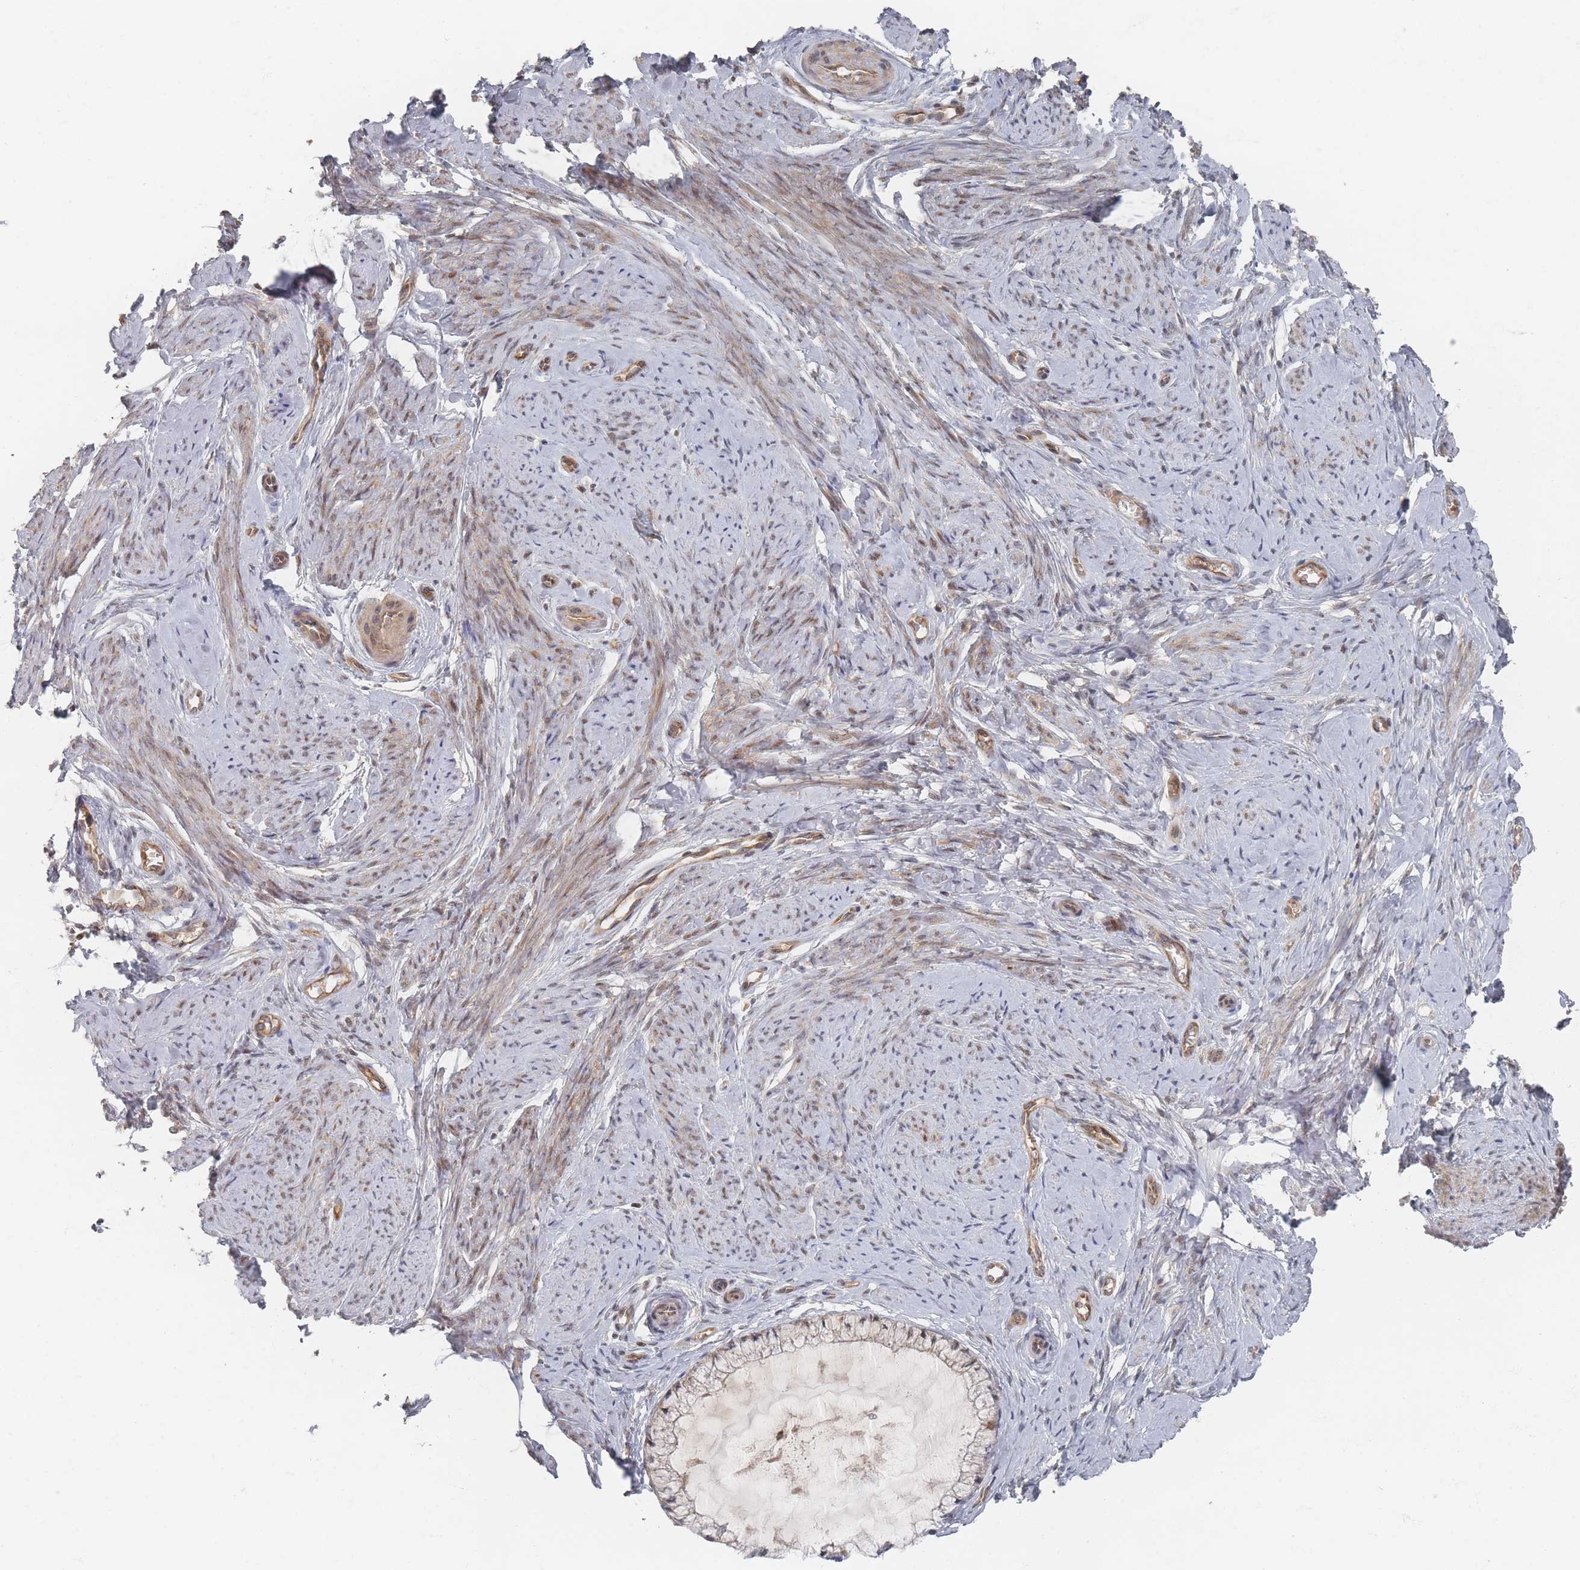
{"staining": {"intensity": "weak", "quantity": "25%-75%", "location": "cytoplasmic/membranous,nuclear"}, "tissue": "cervix", "cell_type": "Glandular cells", "image_type": "normal", "snomed": [{"axis": "morphology", "description": "Normal tissue, NOS"}, {"axis": "topography", "description": "Cervix"}], "caption": "Cervix was stained to show a protein in brown. There is low levels of weak cytoplasmic/membranous,nuclear expression in about 25%-75% of glandular cells. The staining is performed using DAB brown chromogen to label protein expression. The nuclei are counter-stained blue using hematoxylin.", "gene": "PSMD9", "patient": {"sex": "female", "age": 42}}